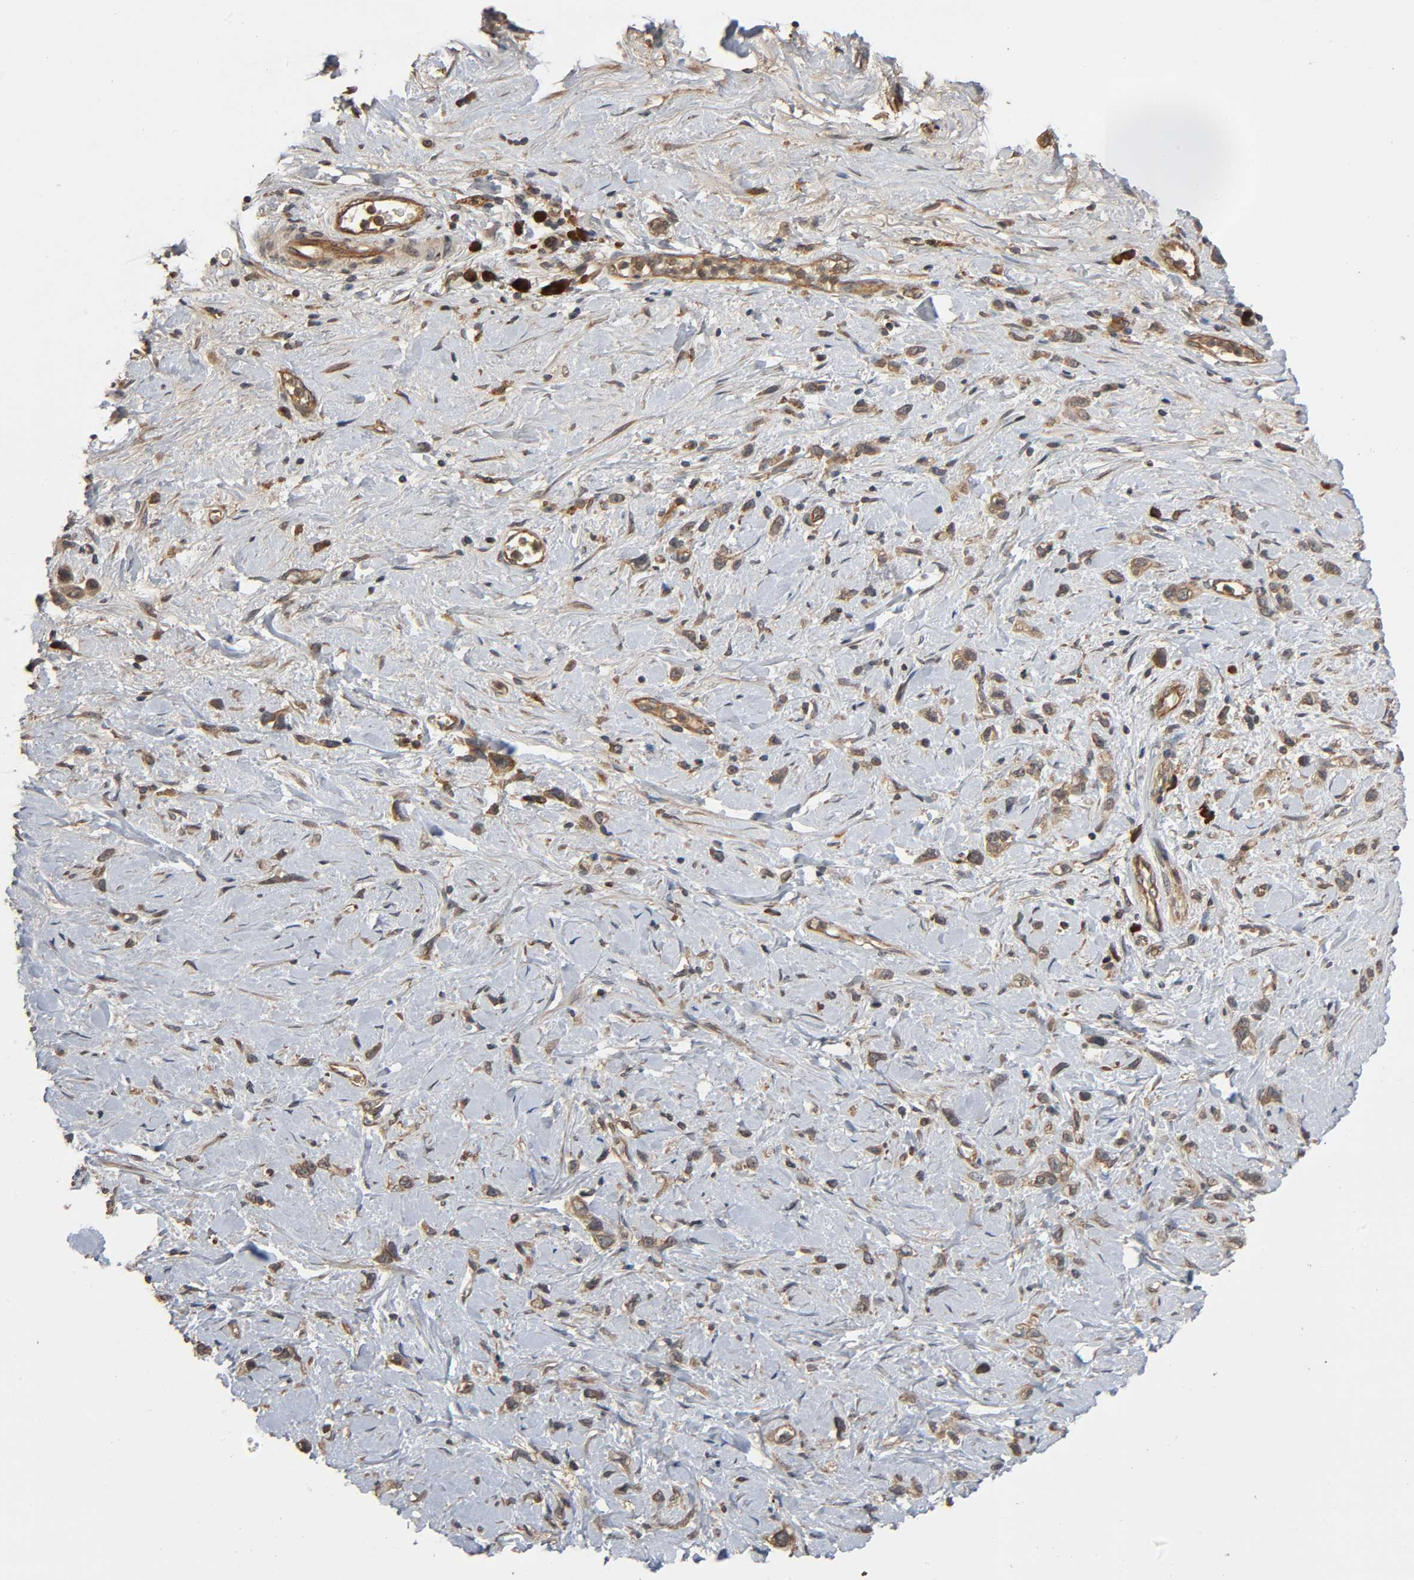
{"staining": {"intensity": "moderate", "quantity": ">75%", "location": "cytoplasmic/membranous"}, "tissue": "stomach cancer", "cell_type": "Tumor cells", "image_type": "cancer", "snomed": [{"axis": "morphology", "description": "Normal tissue, NOS"}, {"axis": "morphology", "description": "Adenocarcinoma, NOS"}, {"axis": "morphology", "description": "Adenocarcinoma, High grade"}, {"axis": "topography", "description": "Stomach, upper"}, {"axis": "topography", "description": "Stomach"}], "caption": "Immunohistochemistry (IHC) (DAB) staining of human stomach cancer shows moderate cytoplasmic/membranous protein staining in approximately >75% of tumor cells. The protein of interest is shown in brown color, while the nuclei are stained blue.", "gene": "MAP3K8", "patient": {"sex": "female", "age": 65}}